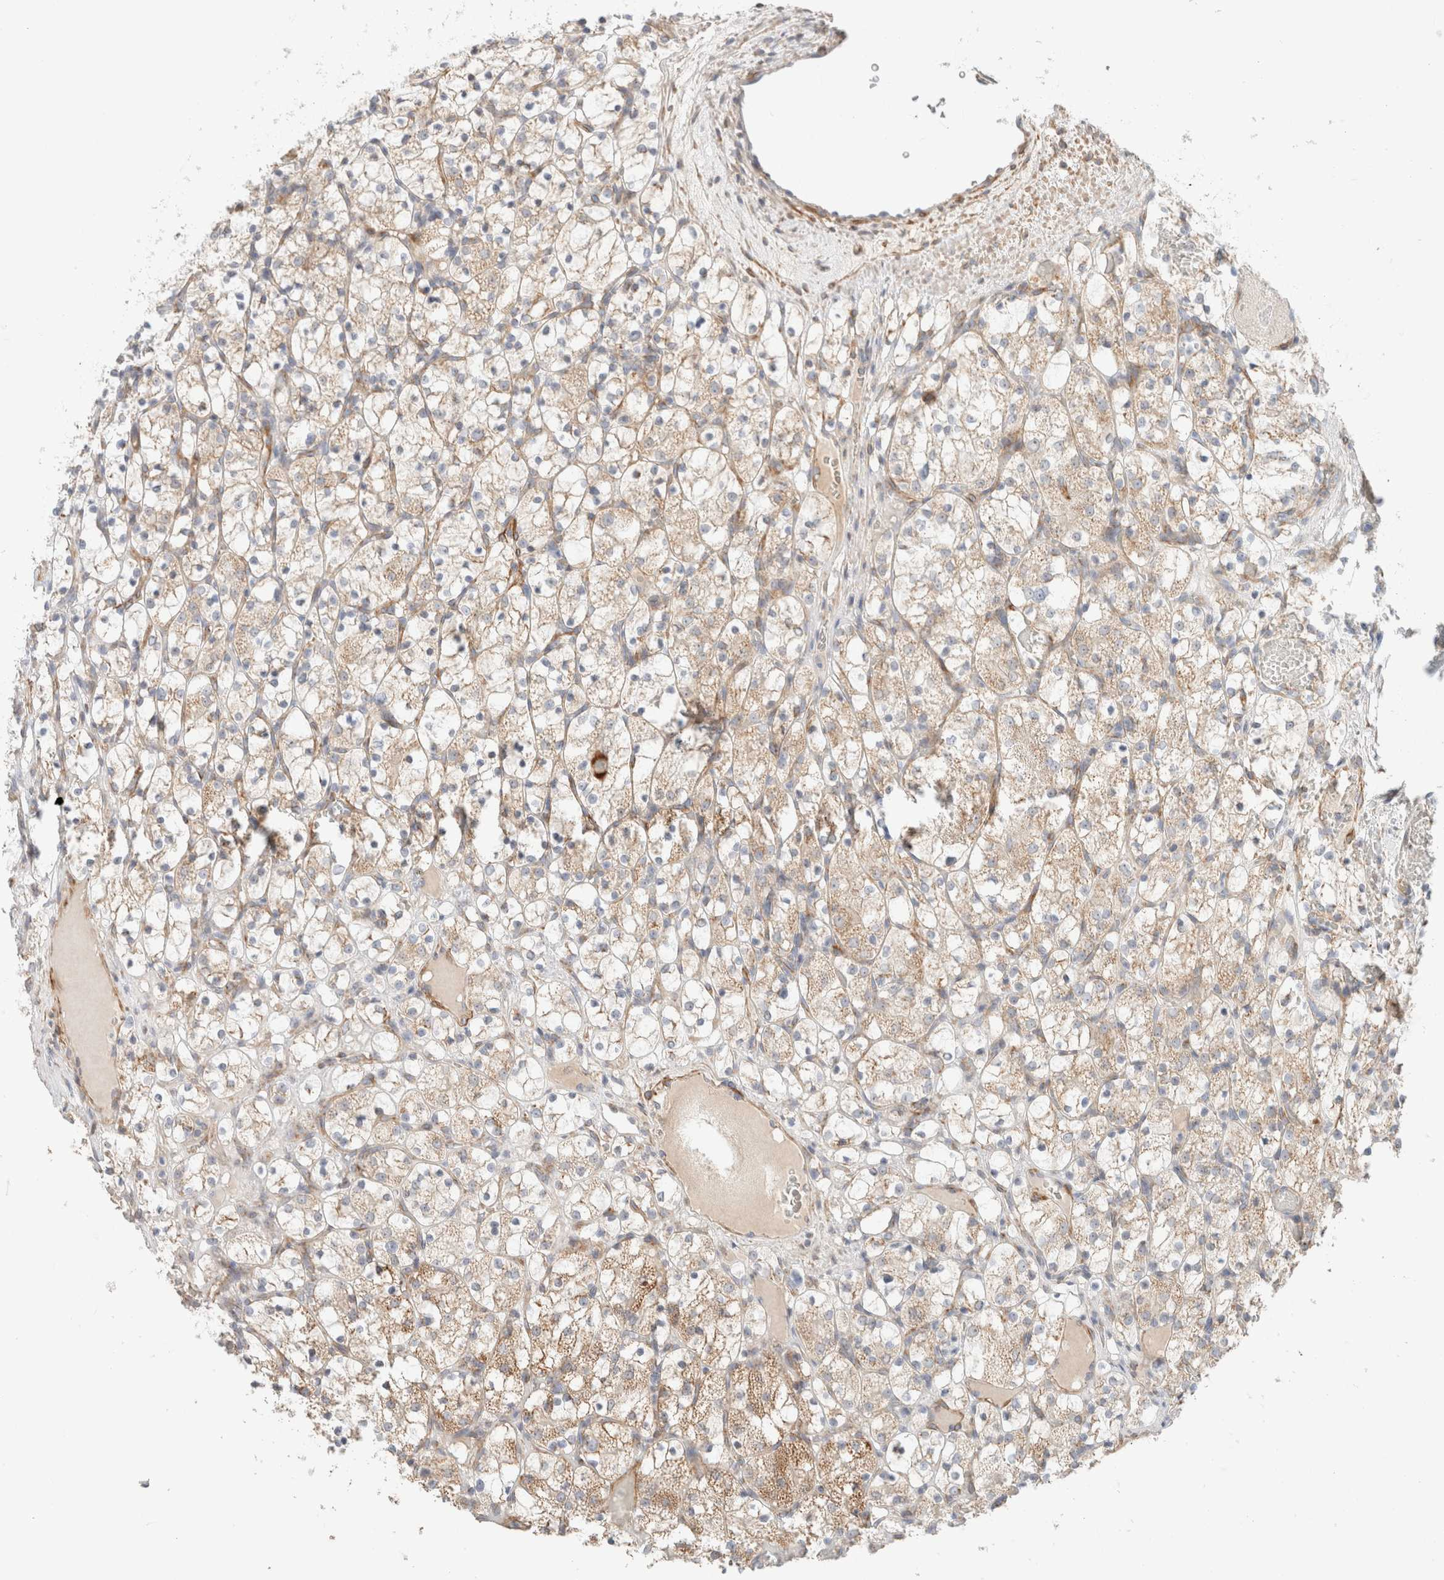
{"staining": {"intensity": "weak", "quantity": "25%-75%", "location": "cytoplasmic/membranous"}, "tissue": "renal cancer", "cell_type": "Tumor cells", "image_type": "cancer", "snomed": [{"axis": "morphology", "description": "Adenocarcinoma, NOS"}, {"axis": "topography", "description": "Kidney"}], "caption": "A photomicrograph of renal cancer stained for a protein exhibits weak cytoplasmic/membranous brown staining in tumor cells.", "gene": "MRM3", "patient": {"sex": "female", "age": 69}}